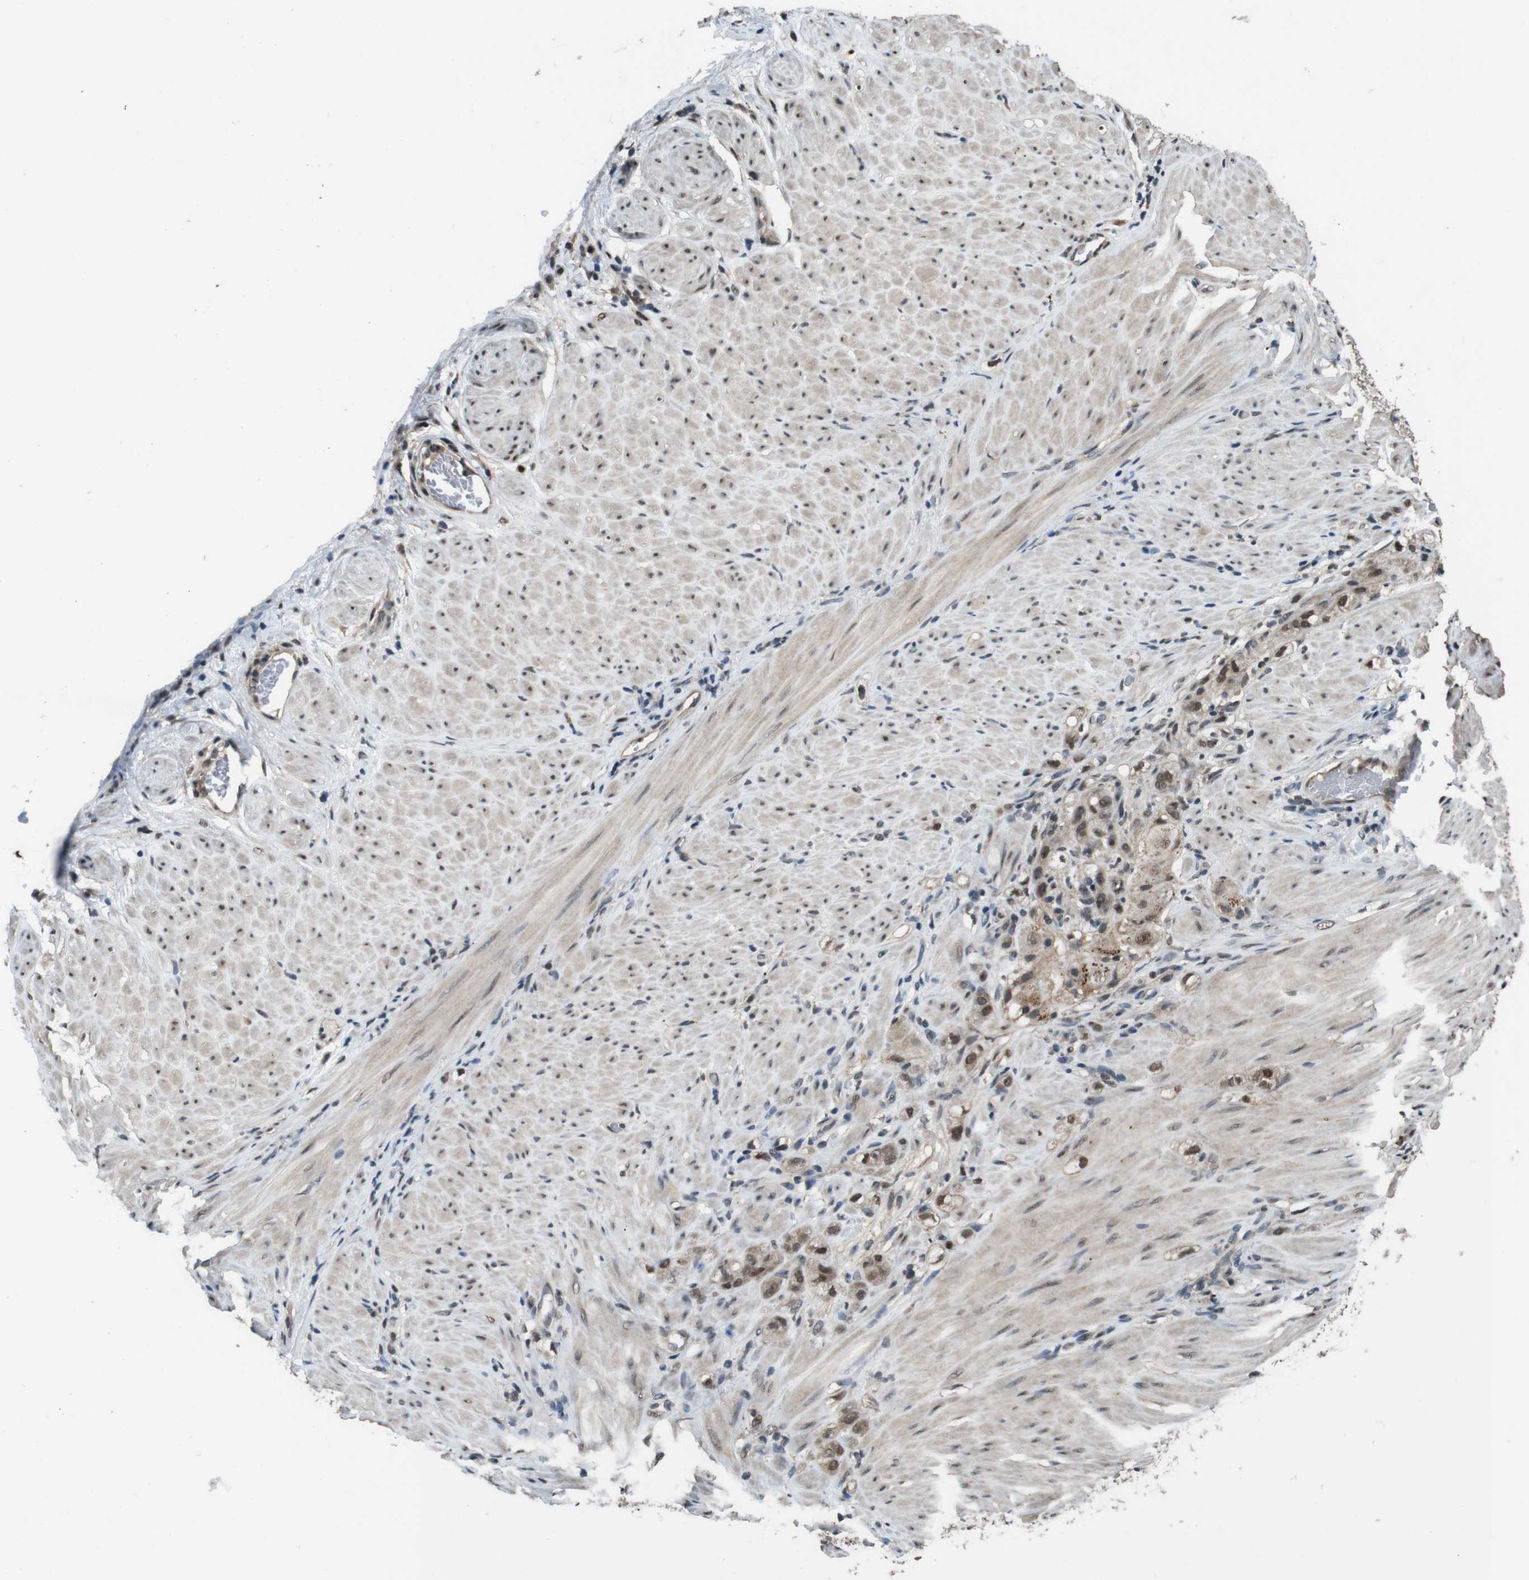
{"staining": {"intensity": "moderate", "quantity": ">75%", "location": "nuclear"}, "tissue": "stomach cancer", "cell_type": "Tumor cells", "image_type": "cancer", "snomed": [{"axis": "morphology", "description": "Adenocarcinoma, NOS"}, {"axis": "topography", "description": "Stomach"}], "caption": "Immunohistochemistry of stomach cancer demonstrates medium levels of moderate nuclear expression in about >75% of tumor cells. The staining is performed using DAB brown chromogen to label protein expression. The nuclei are counter-stained blue using hematoxylin.", "gene": "NR4A2", "patient": {"sex": "male", "age": 82}}